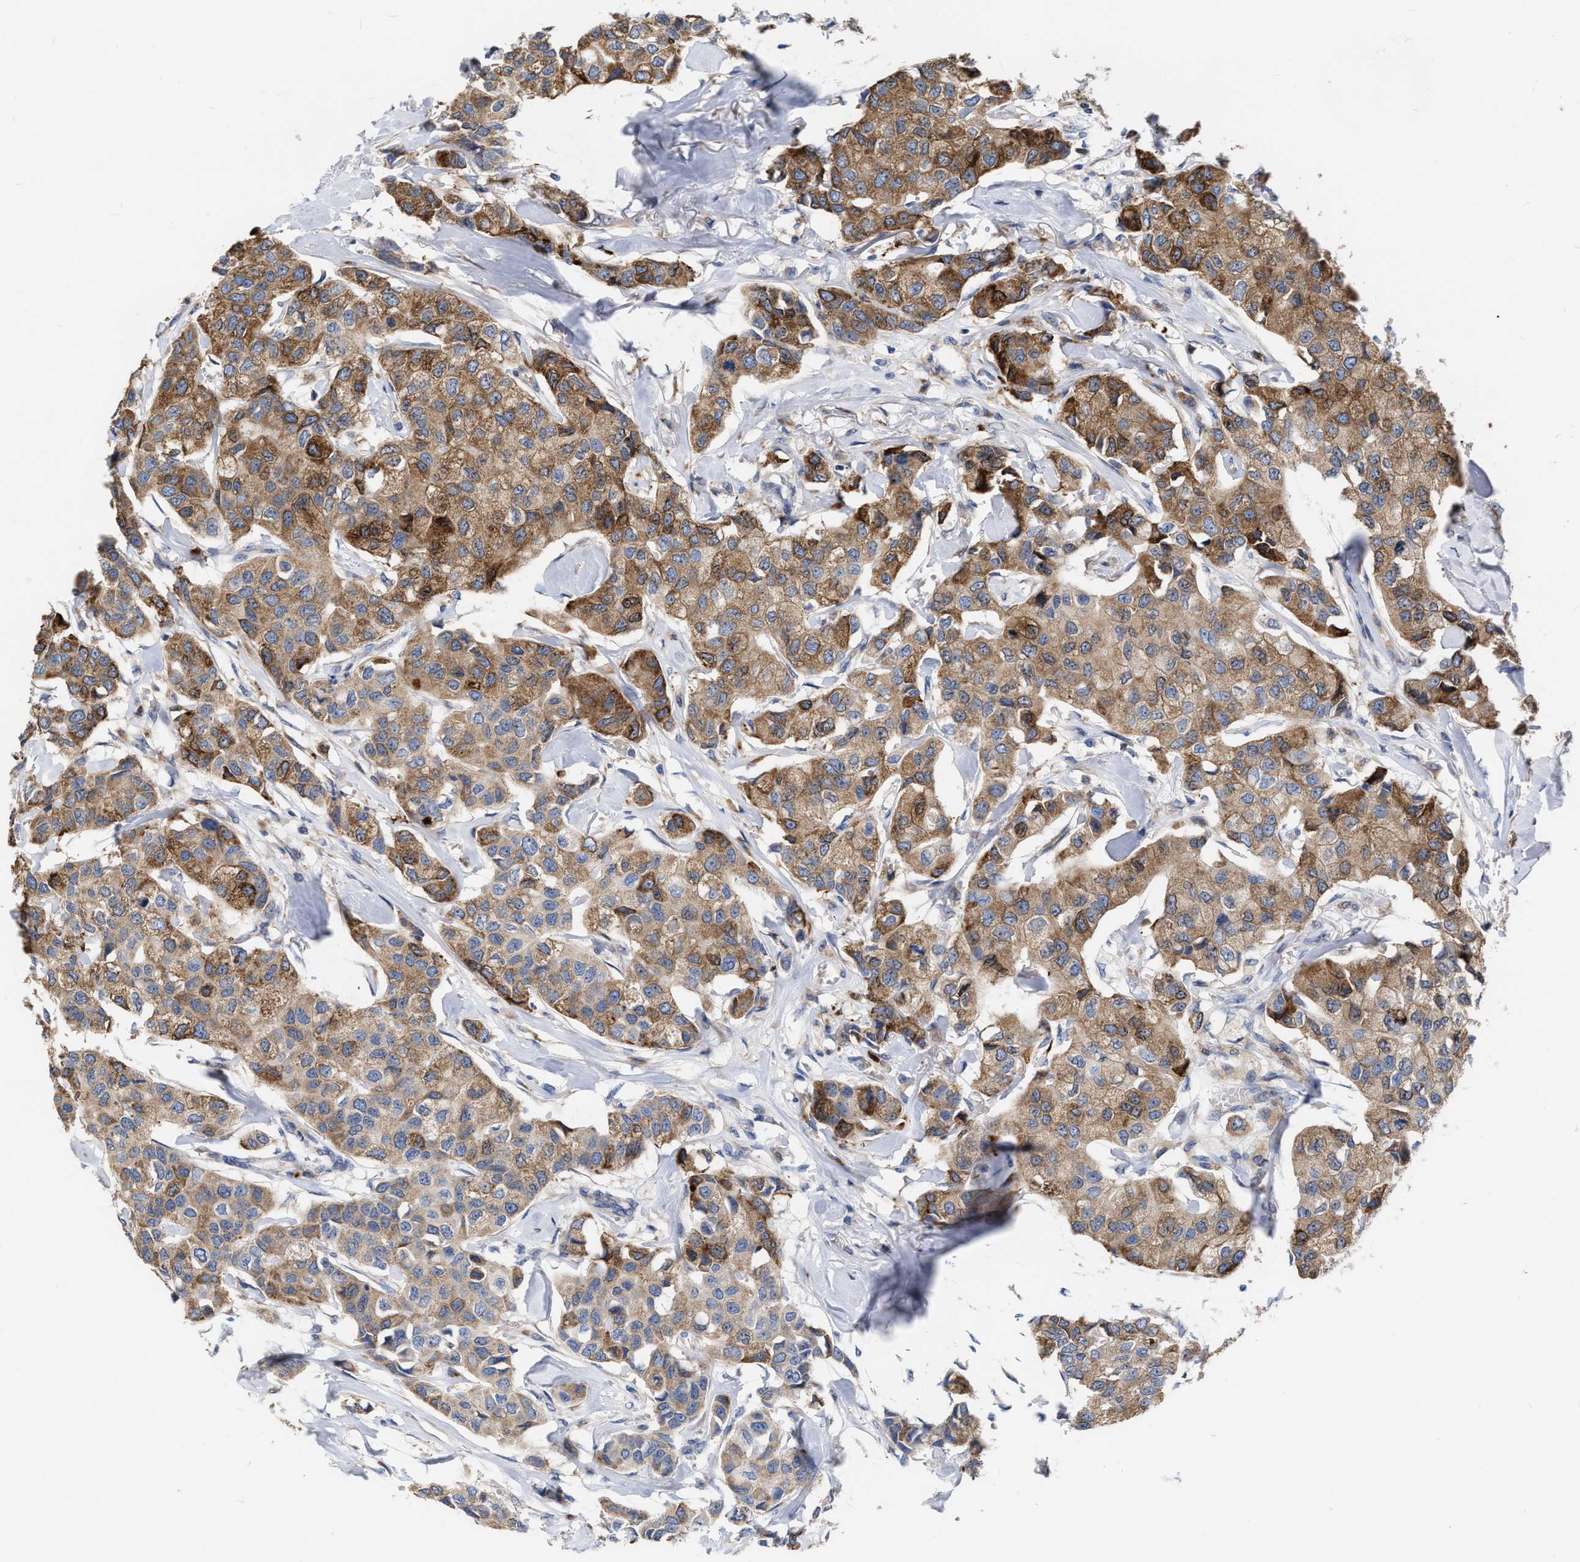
{"staining": {"intensity": "moderate", "quantity": ">75%", "location": "cytoplasmic/membranous"}, "tissue": "breast cancer", "cell_type": "Tumor cells", "image_type": "cancer", "snomed": [{"axis": "morphology", "description": "Duct carcinoma"}, {"axis": "topography", "description": "Breast"}], "caption": "Immunohistochemistry (DAB (3,3'-diaminobenzidine)) staining of breast intraductal carcinoma displays moderate cytoplasmic/membranous protein expression in about >75% of tumor cells.", "gene": "MLST8", "patient": {"sex": "female", "age": 80}}